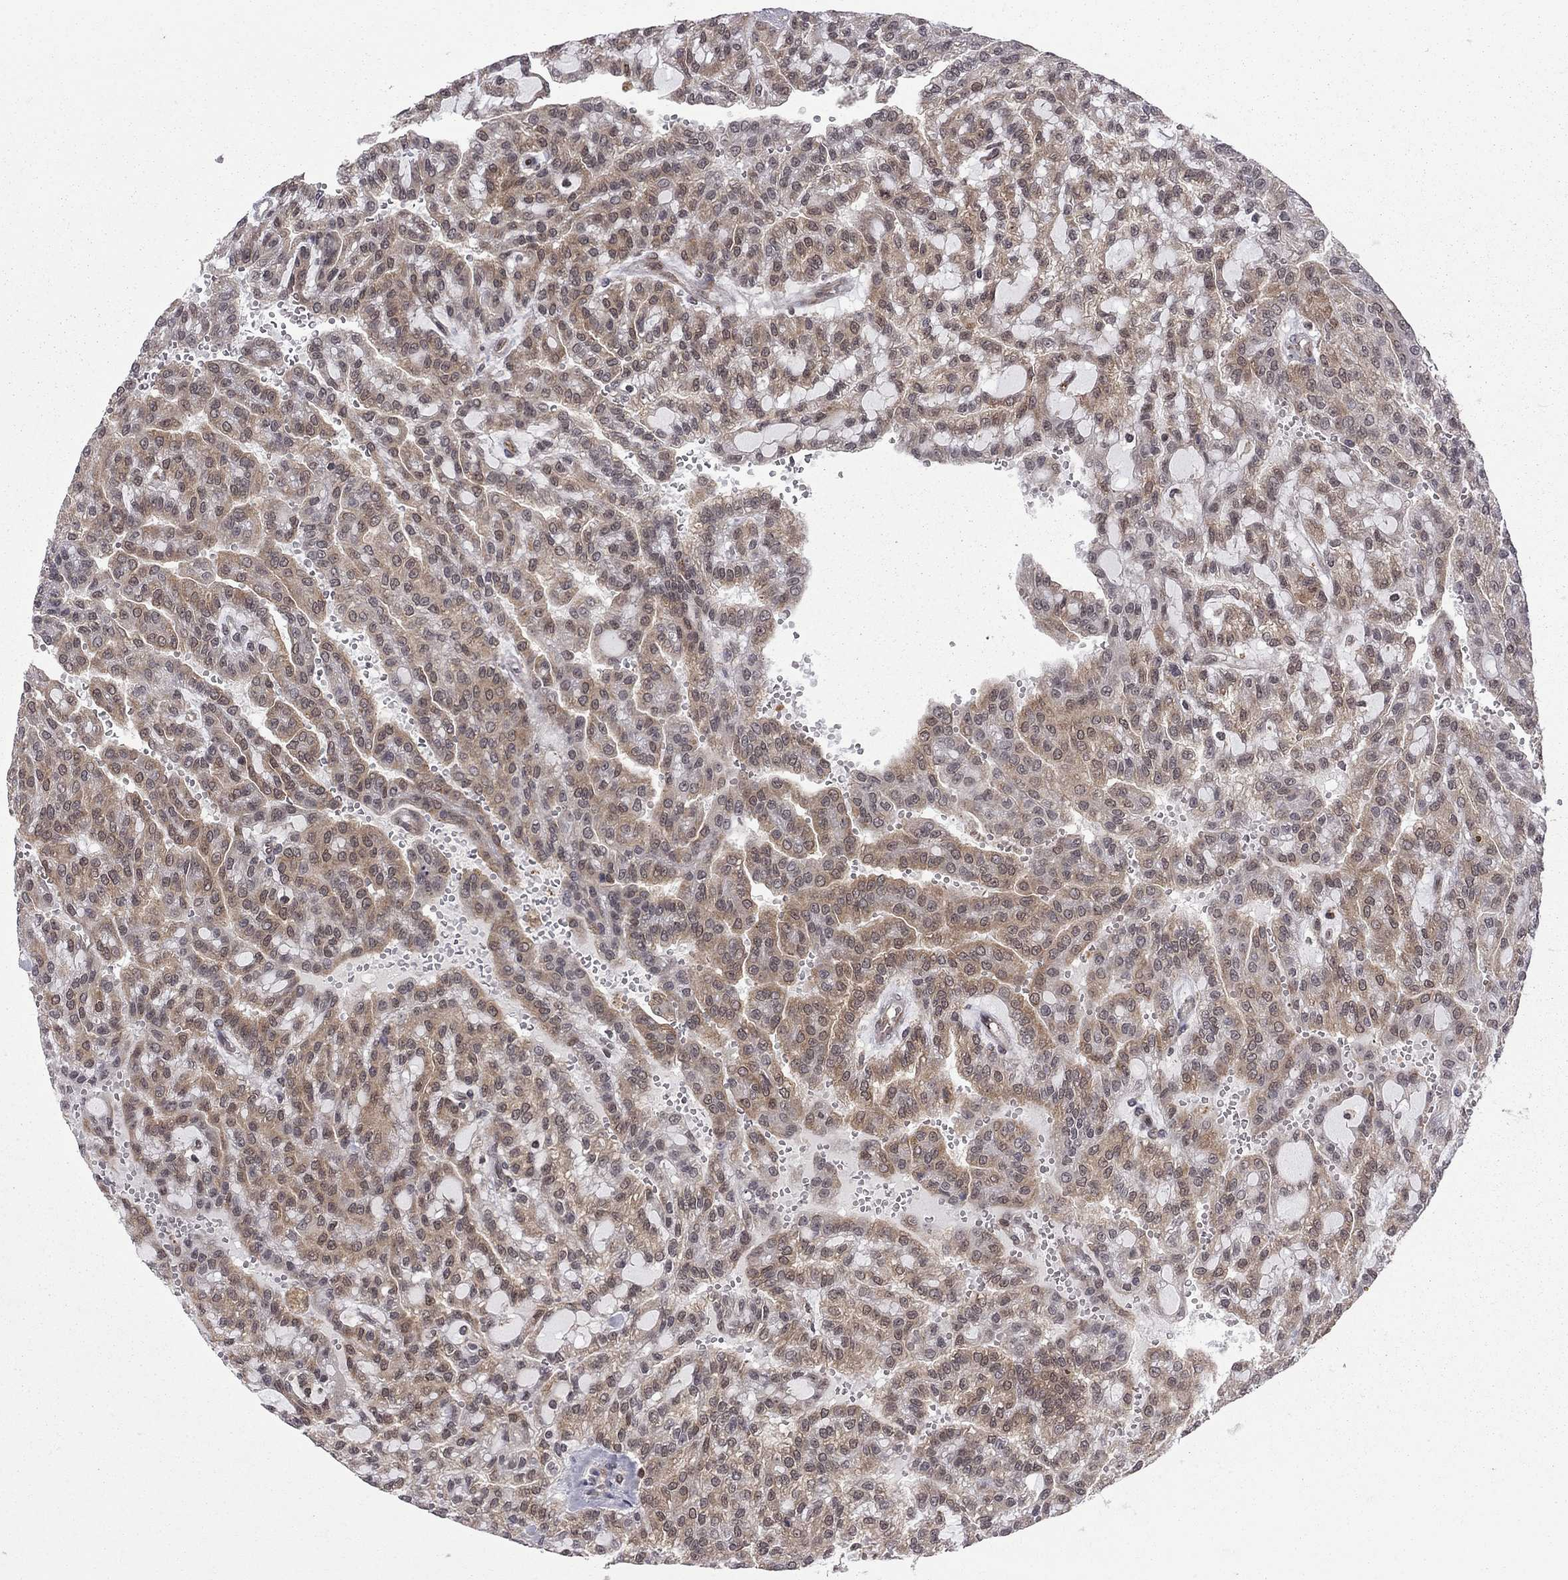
{"staining": {"intensity": "moderate", "quantity": ">75%", "location": "cytoplasmic/membranous"}, "tissue": "renal cancer", "cell_type": "Tumor cells", "image_type": "cancer", "snomed": [{"axis": "morphology", "description": "Adenocarcinoma, NOS"}, {"axis": "topography", "description": "Kidney"}], "caption": "An image showing moderate cytoplasmic/membranous positivity in about >75% of tumor cells in renal adenocarcinoma, as visualized by brown immunohistochemical staining.", "gene": "NAA50", "patient": {"sex": "male", "age": 63}}